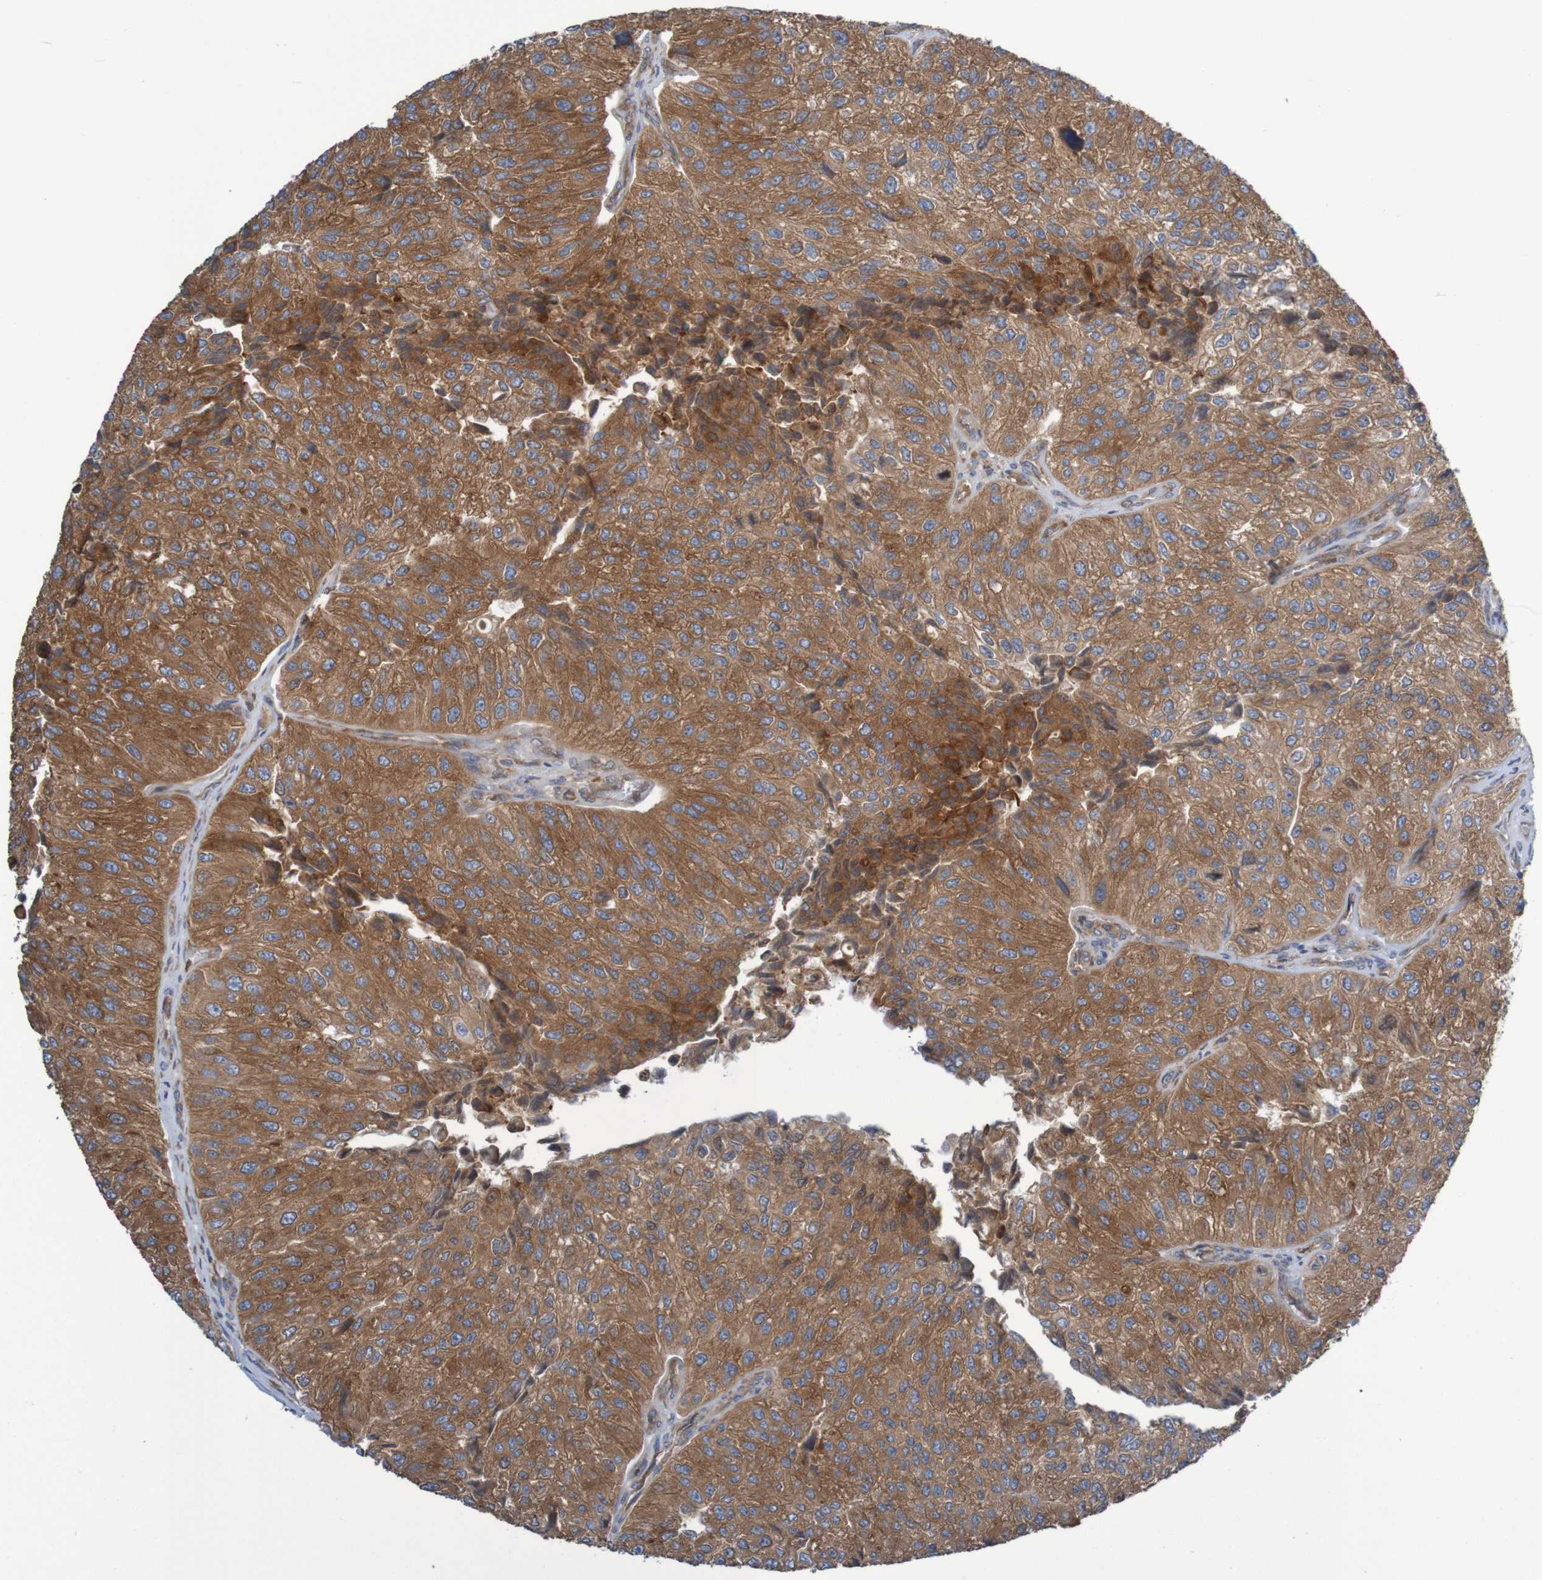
{"staining": {"intensity": "strong", "quantity": ">75%", "location": "cytoplasmic/membranous"}, "tissue": "urothelial cancer", "cell_type": "Tumor cells", "image_type": "cancer", "snomed": [{"axis": "morphology", "description": "Urothelial carcinoma, High grade"}, {"axis": "topography", "description": "Kidney"}, {"axis": "topography", "description": "Urinary bladder"}], "caption": "This histopathology image demonstrates immunohistochemistry (IHC) staining of urothelial carcinoma (high-grade), with high strong cytoplasmic/membranous staining in about >75% of tumor cells.", "gene": "LRRC47", "patient": {"sex": "male", "age": 77}}